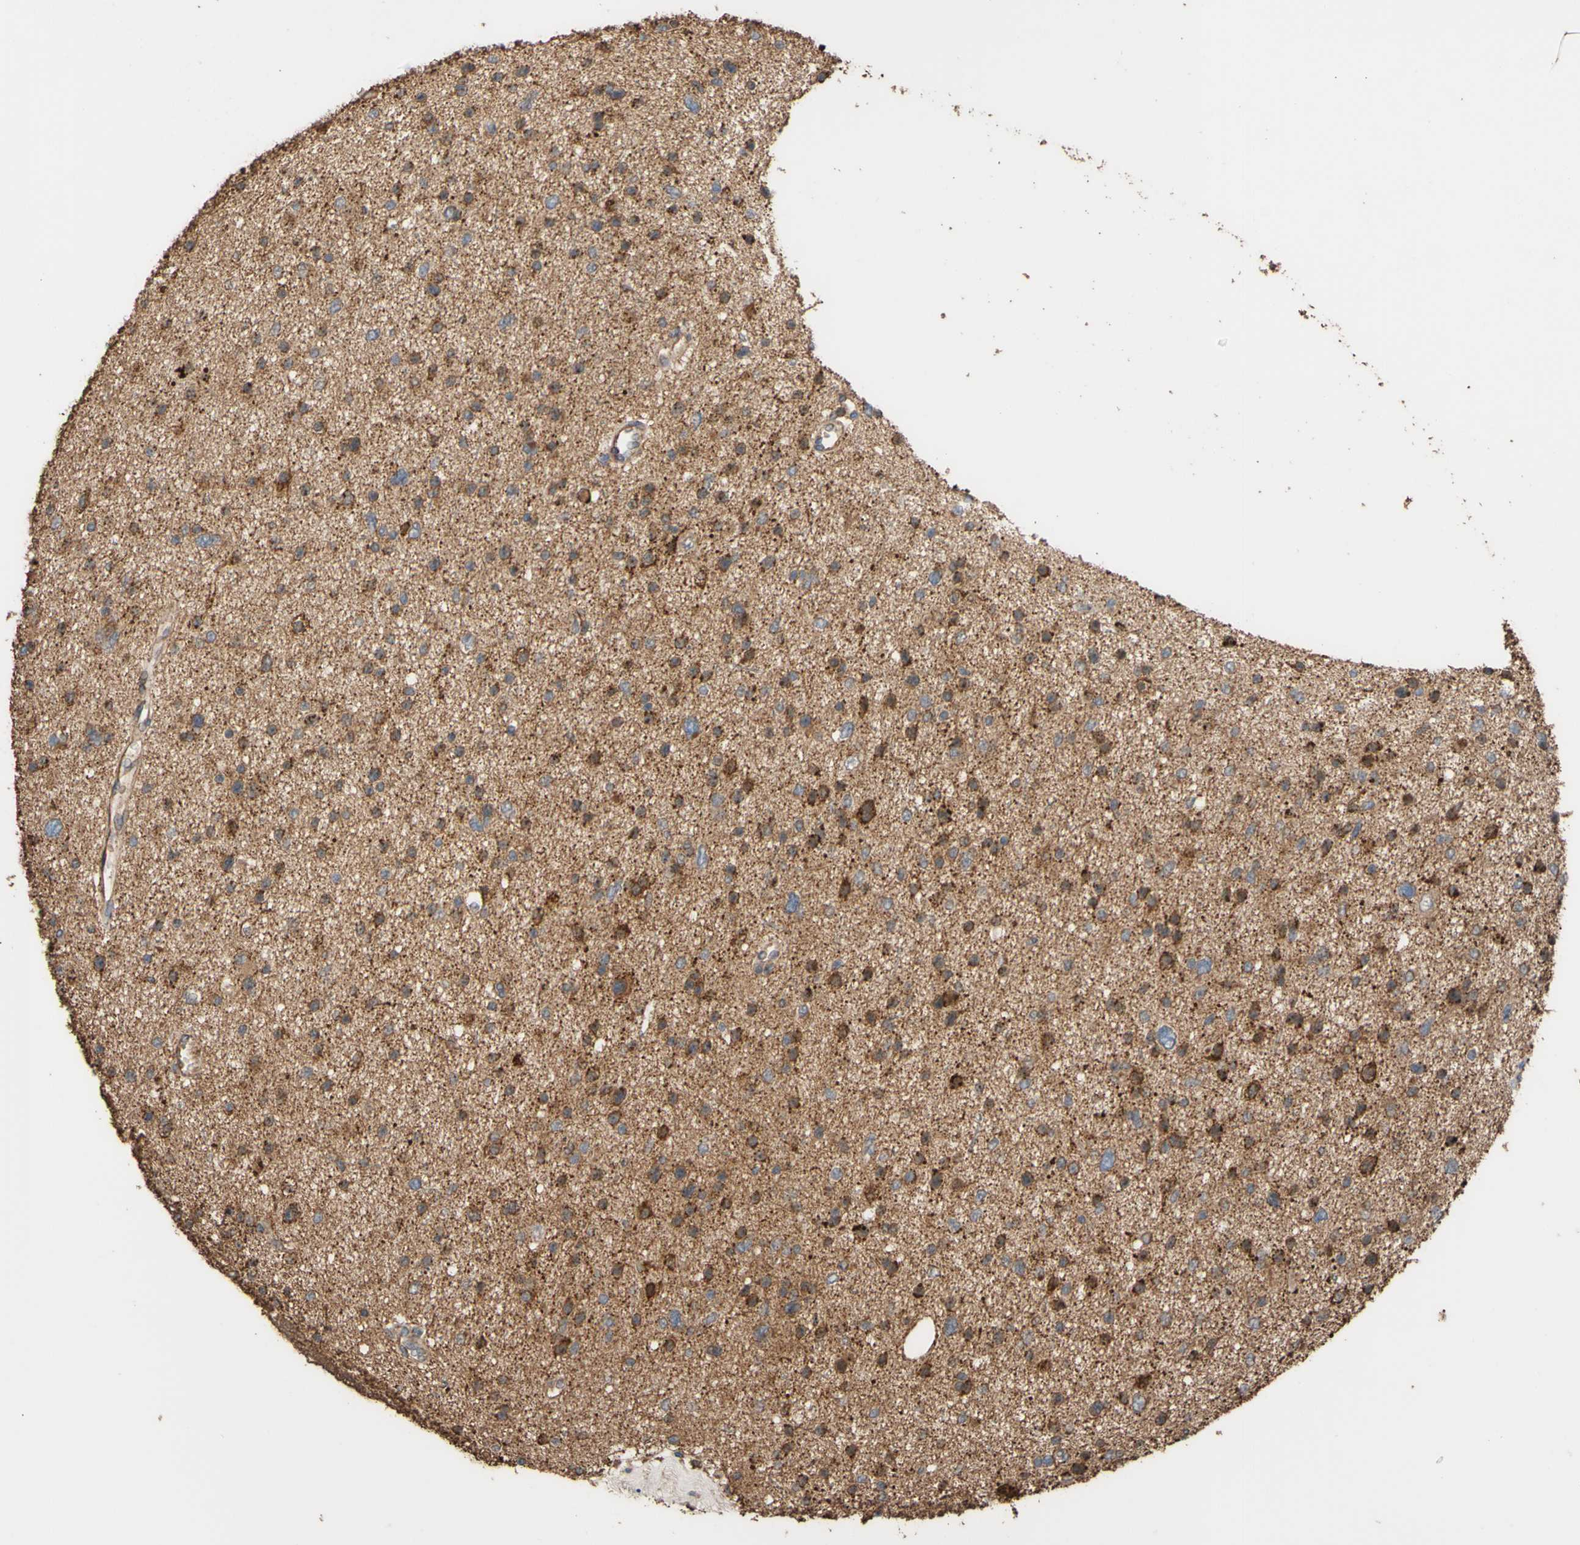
{"staining": {"intensity": "moderate", "quantity": ">75%", "location": "cytoplasmic/membranous"}, "tissue": "glioma", "cell_type": "Tumor cells", "image_type": "cancer", "snomed": [{"axis": "morphology", "description": "Glioma, malignant, Low grade"}, {"axis": "topography", "description": "Brain"}], "caption": "Protein expression analysis of malignant glioma (low-grade) reveals moderate cytoplasmic/membranous staining in about >75% of tumor cells.", "gene": "ALDH9A1", "patient": {"sex": "female", "age": 37}}